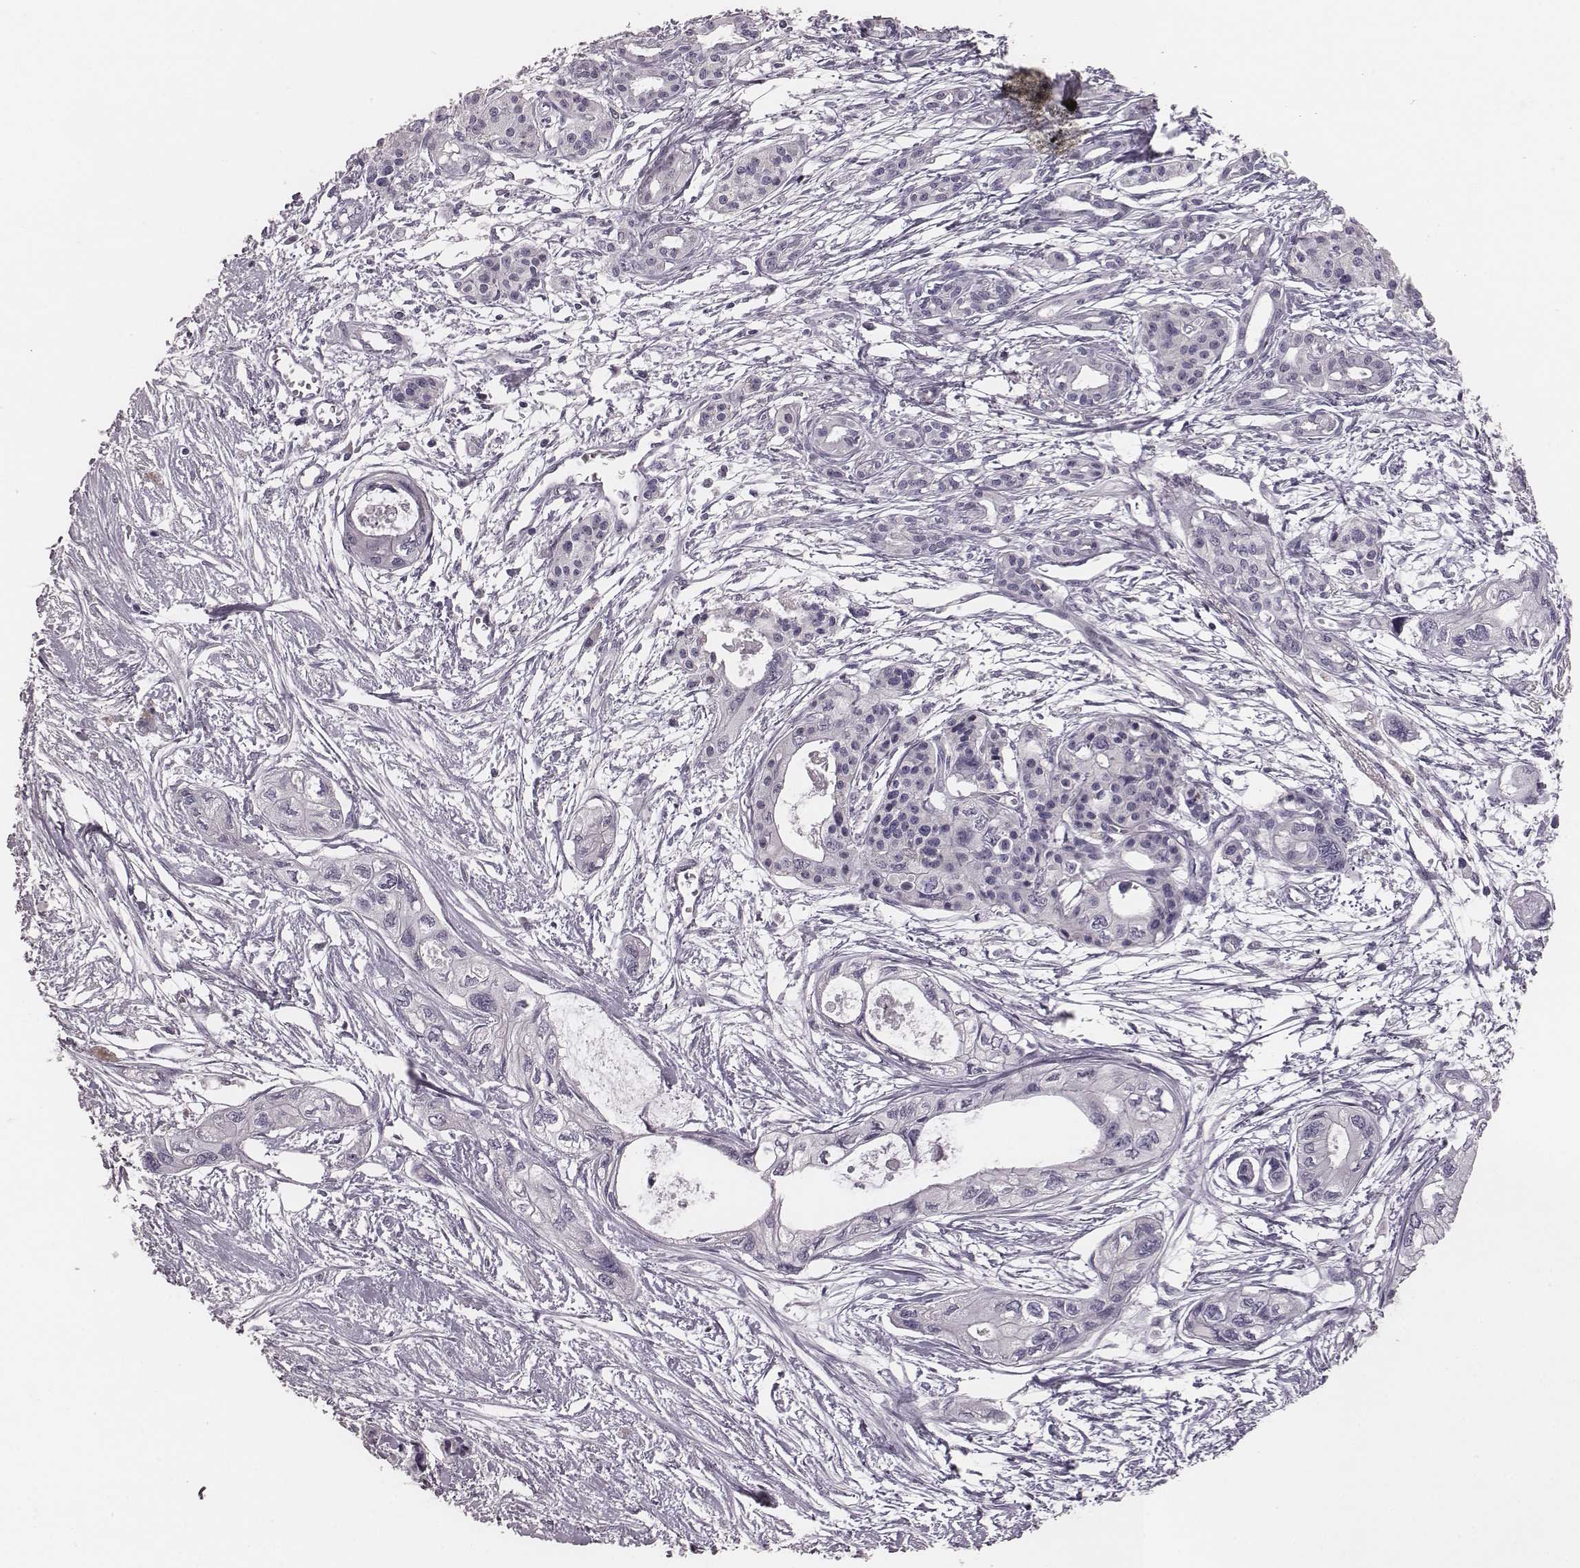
{"staining": {"intensity": "negative", "quantity": "none", "location": "none"}, "tissue": "pancreatic cancer", "cell_type": "Tumor cells", "image_type": "cancer", "snomed": [{"axis": "morphology", "description": "Adenocarcinoma, NOS"}, {"axis": "topography", "description": "Pancreas"}], "caption": "An immunohistochemistry (IHC) histopathology image of pancreatic cancer (adenocarcinoma) is shown. There is no staining in tumor cells of pancreatic cancer (adenocarcinoma).", "gene": "CSHL1", "patient": {"sex": "female", "age": 76}}